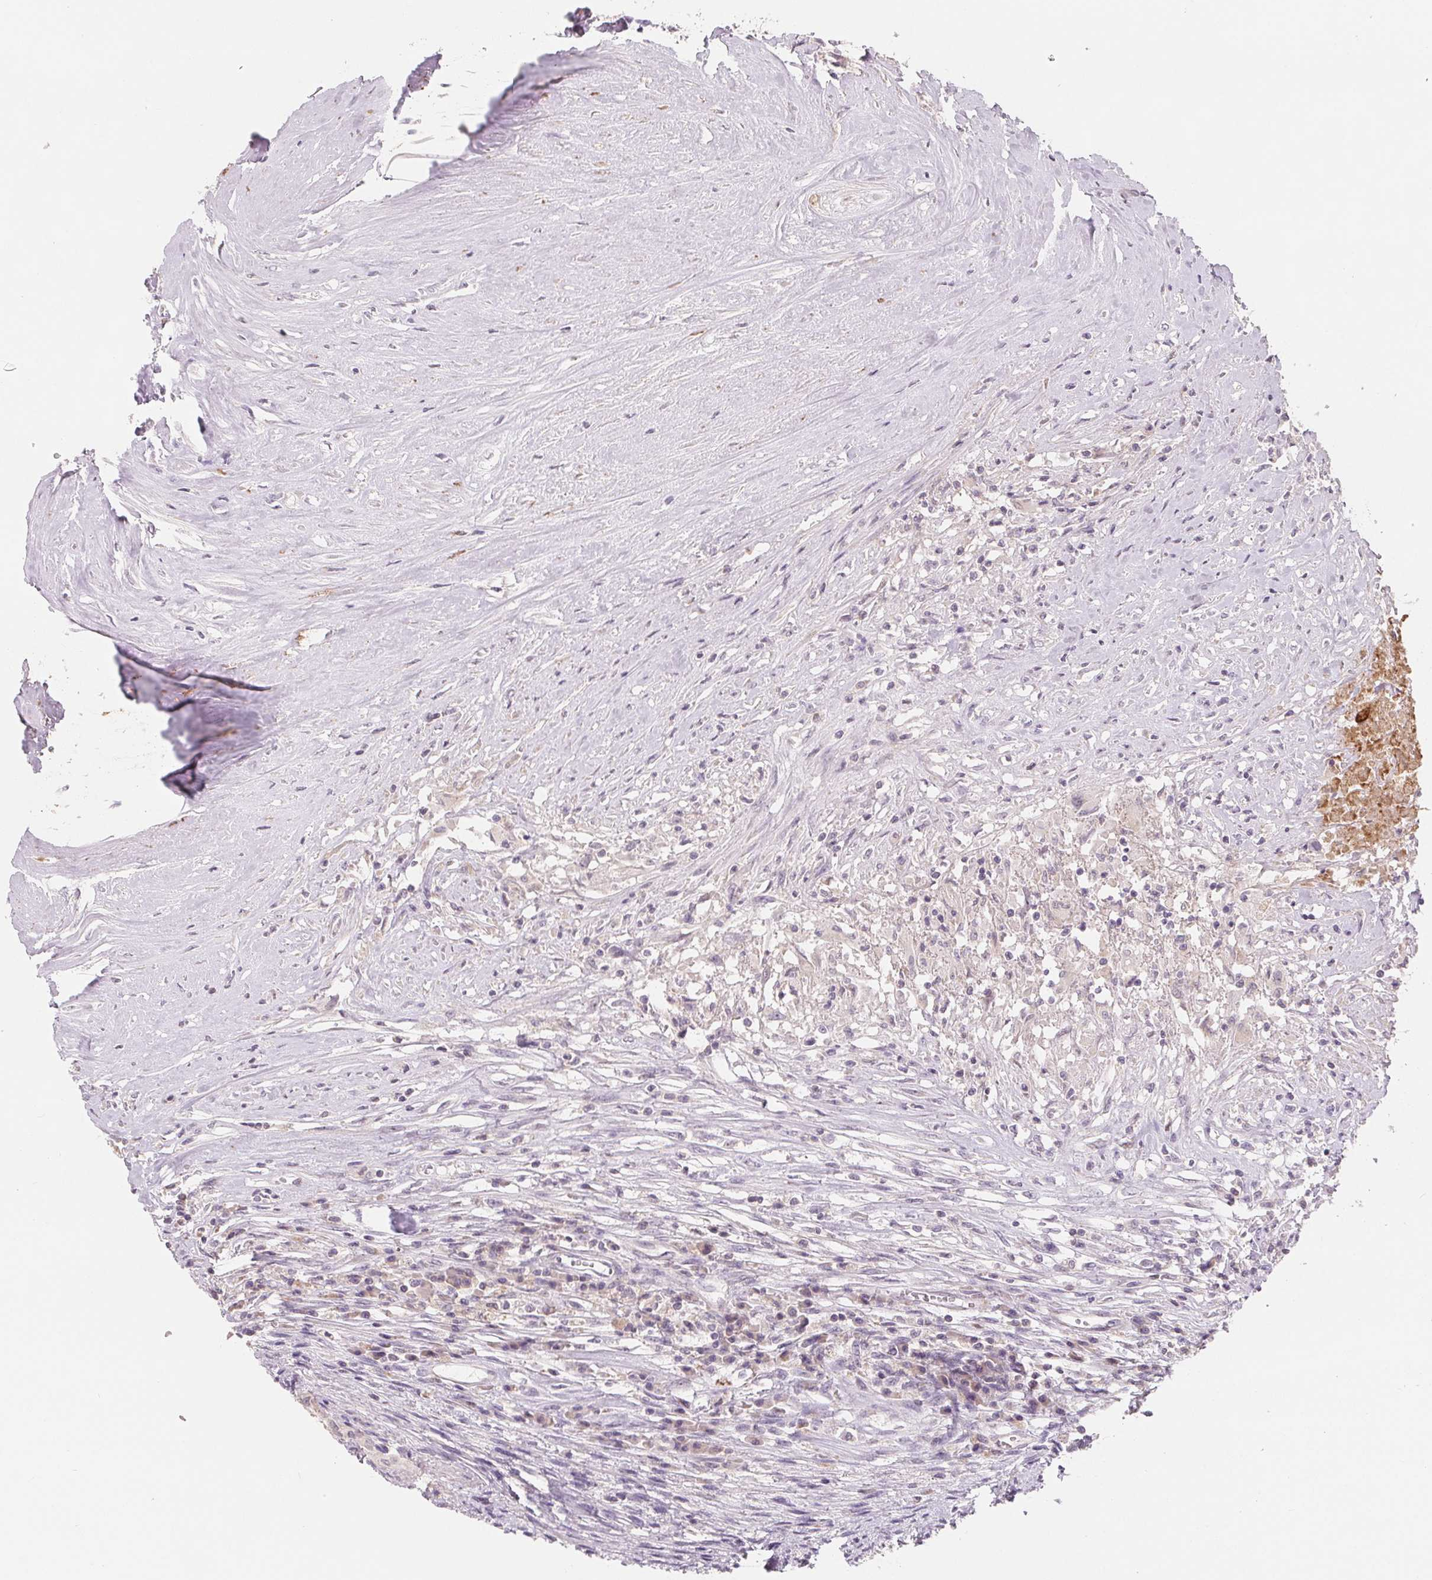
{"staining": {"intensity": "negative", "quantity": "none", "location": "none"}, "tissue": "testis cancer", "cell_type": "Tumor cells", "image_type": "cancer", "snomed": [{"axis": "morphology", "description": "Carcinoma, Embryonal, NOS"}, {"axis": "topography", "description": "Testis"}], "caption": "IHC of human testis embryonal carcinoma exhibits no positivity in tumor cells.", "gene": "VTCN1", "patient": {"sex": "male", "age": 37}}